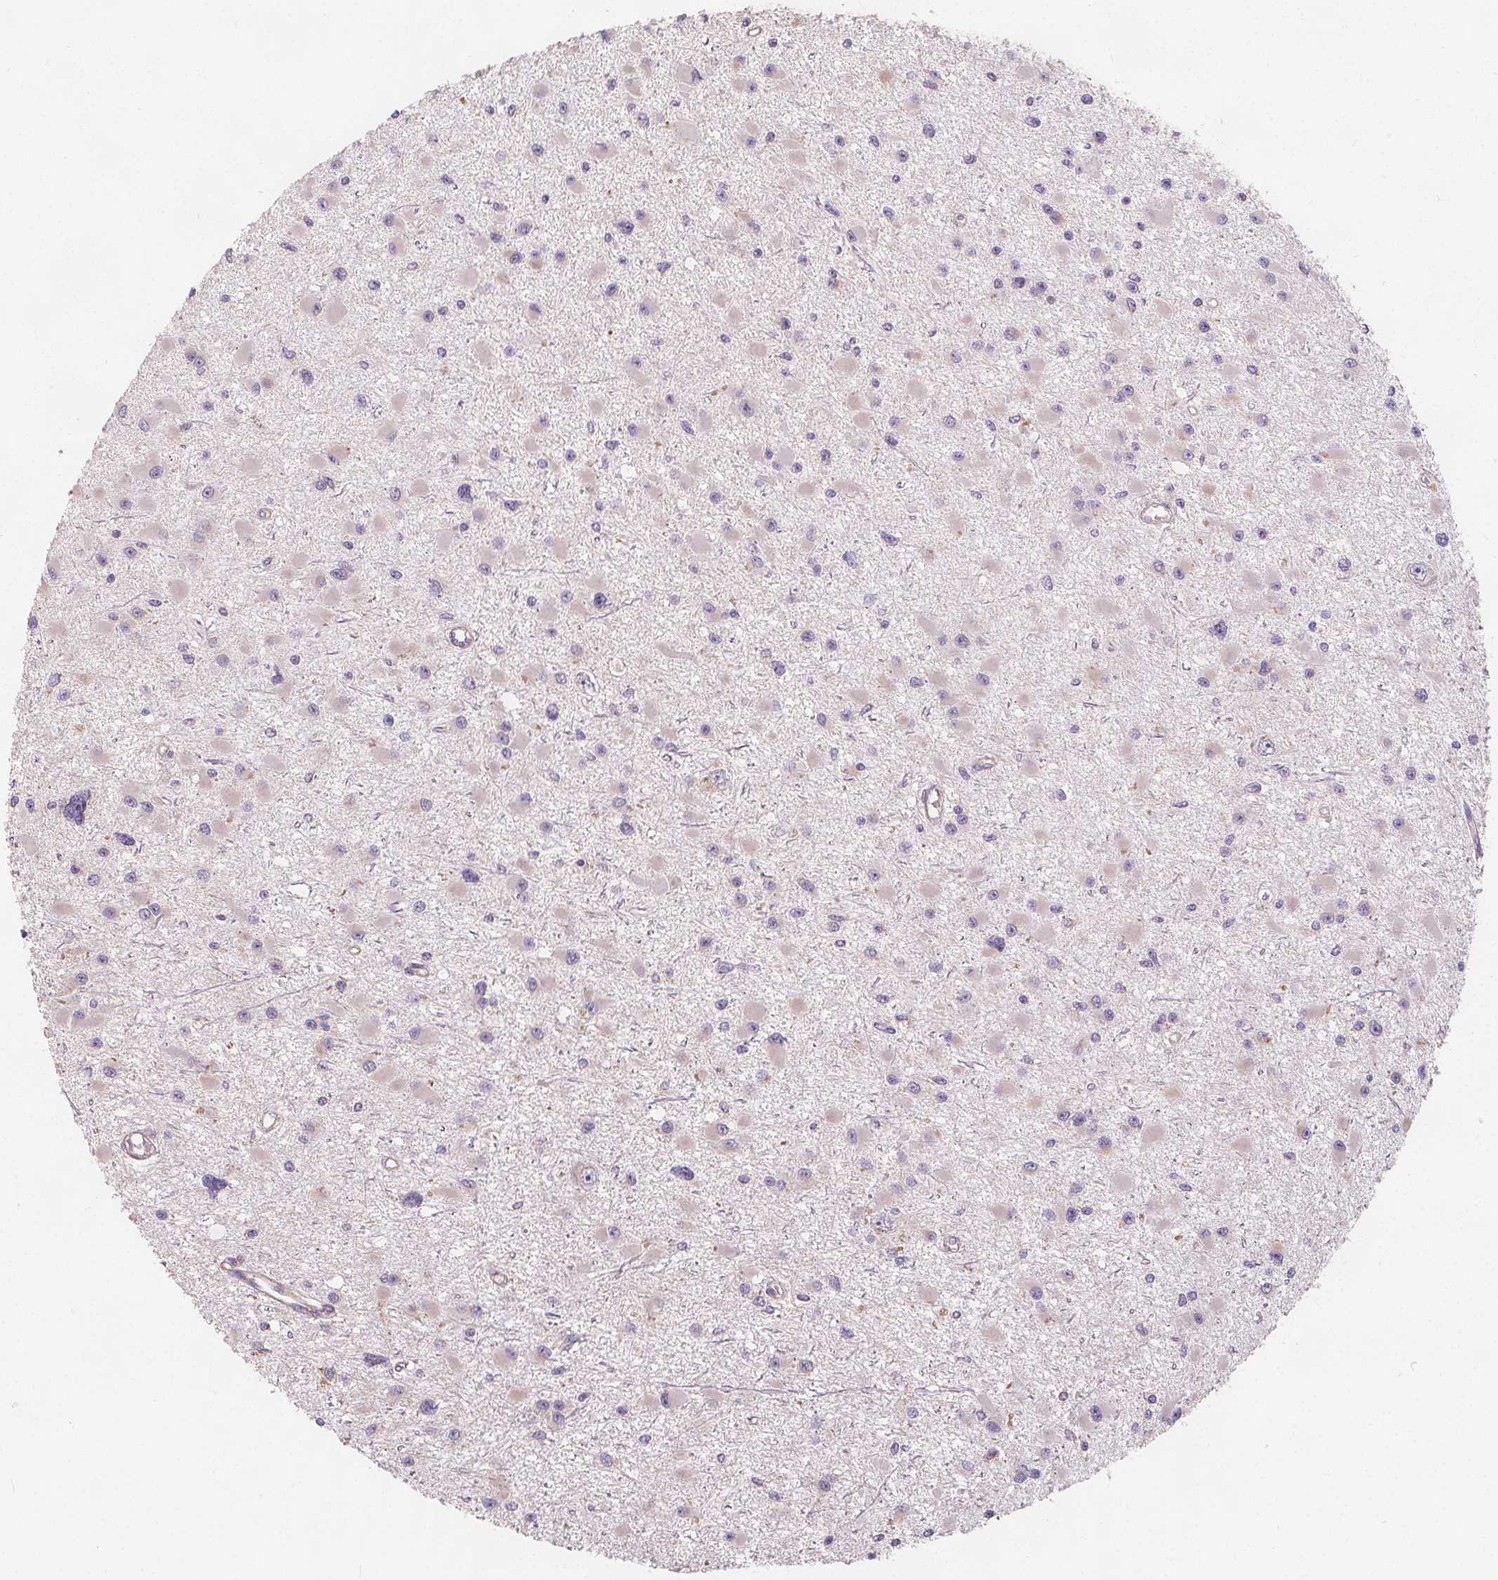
{"staining": {"intensity": "negative", "quantity": "none", "location": "none"}, "tissue": "glioma", "cell_type": "Tumor cells", "image_type": "cancer", "snomed": [{"axis": "morphology", "description": "Glioma, malignant, High grade"}, {"axis": "topography", "description": "Brain"}], "caption": "Immunohistochemistry (IHC) histopathology image of neoplastic tissue: malignant glioma (high-grade) stained with DAB (3,3'-diaminobenzidine) demonstrates no significant protein expression in tumor cells.", "gene": "DRC3", "patient": {"sex": "male", "age": 54}}